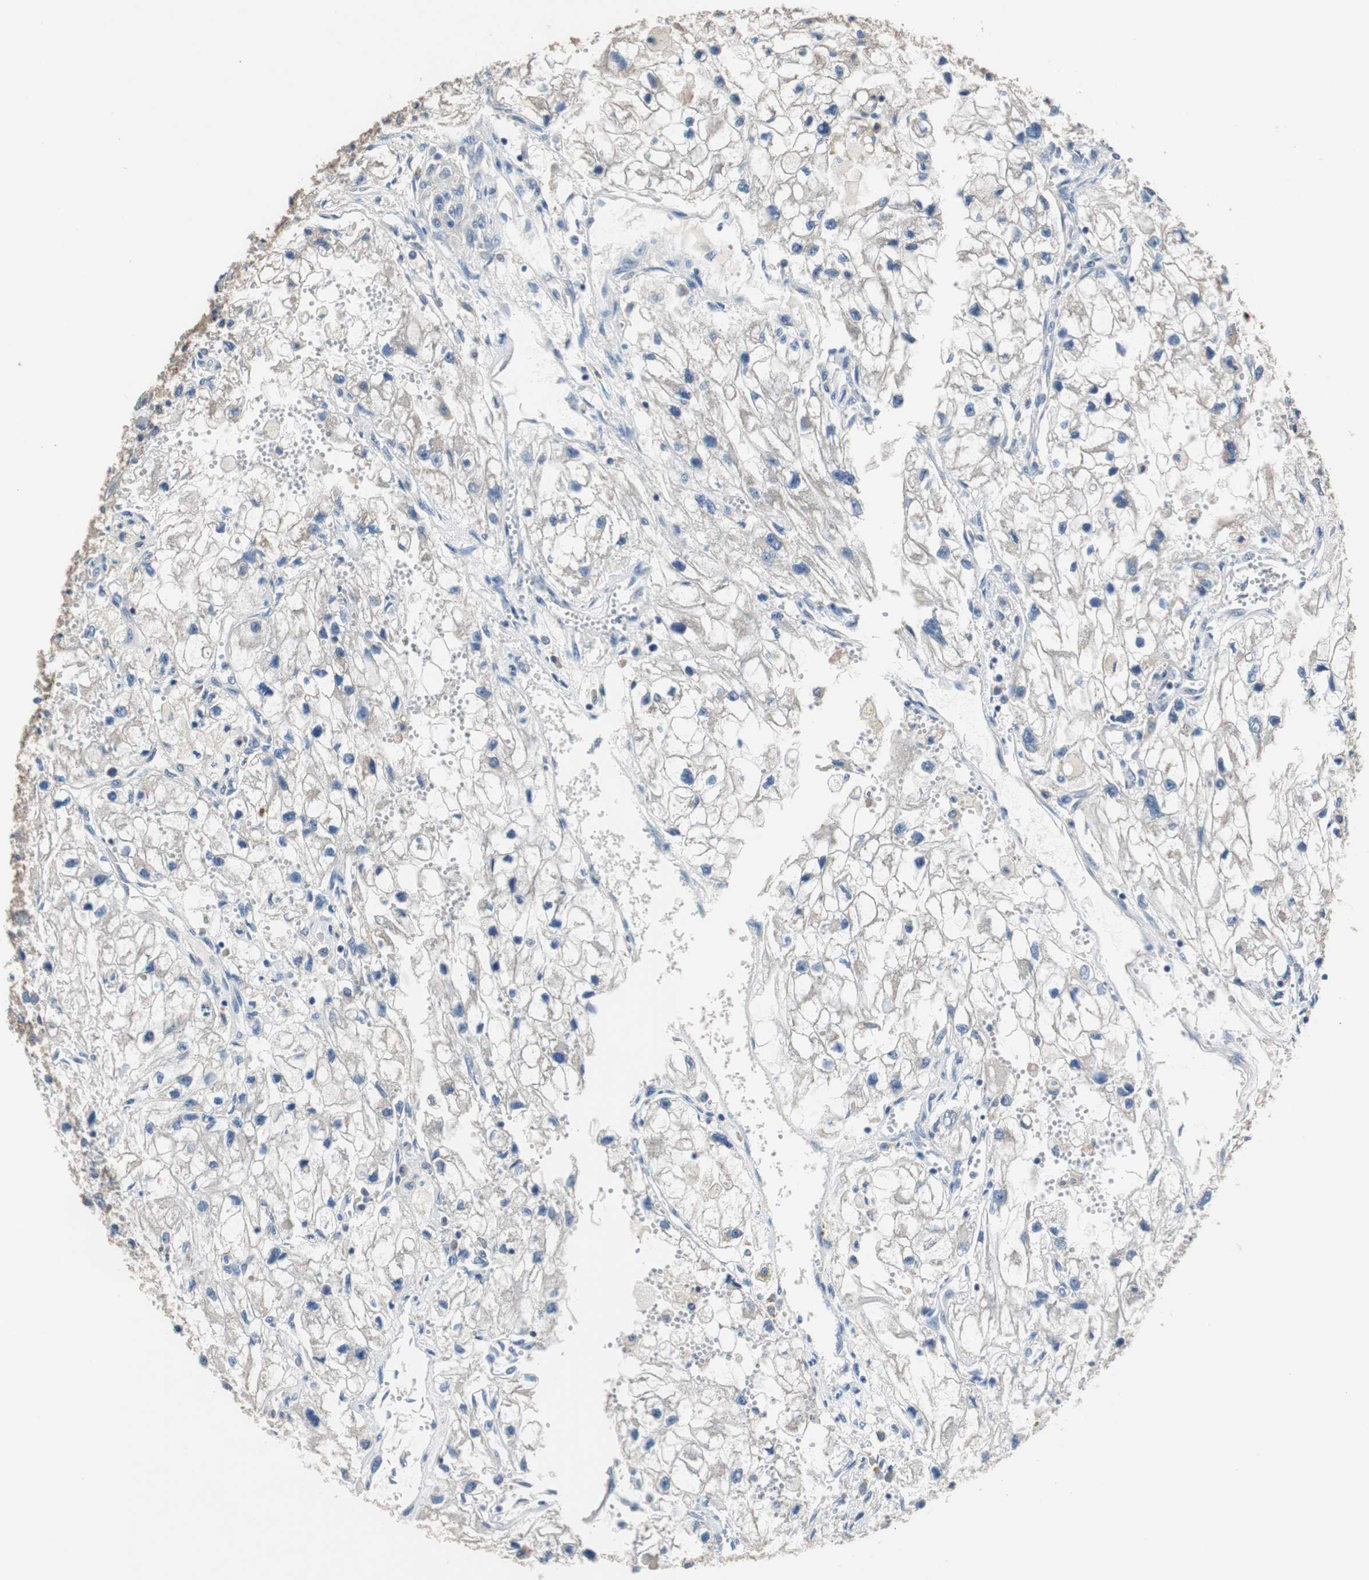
{"staining": {"intensity": "negative", "quantity": "none", "location": "none"}, "tissue": "renal cancer", "cell_type": "Tumor cells", "image_type": "cancer", "snomed": [{"axis": "morphology", "description": "Adenocarcinoma, NOS"}, {"axis": "topography", "description": "Kidney"}], "caption": "The micrograph demonstrates no staining of tumor cells in renal cancer (adenocarcinoma). Brightfield microscopy of immunohistochemistry (IHC) stained with DAB (3,3'-diaminobenzidine) (brown) and hematoxylin (blue), captured at high magnification.", "gene": "PRKCA", "patient": {"sex": "female", "age": 70}}